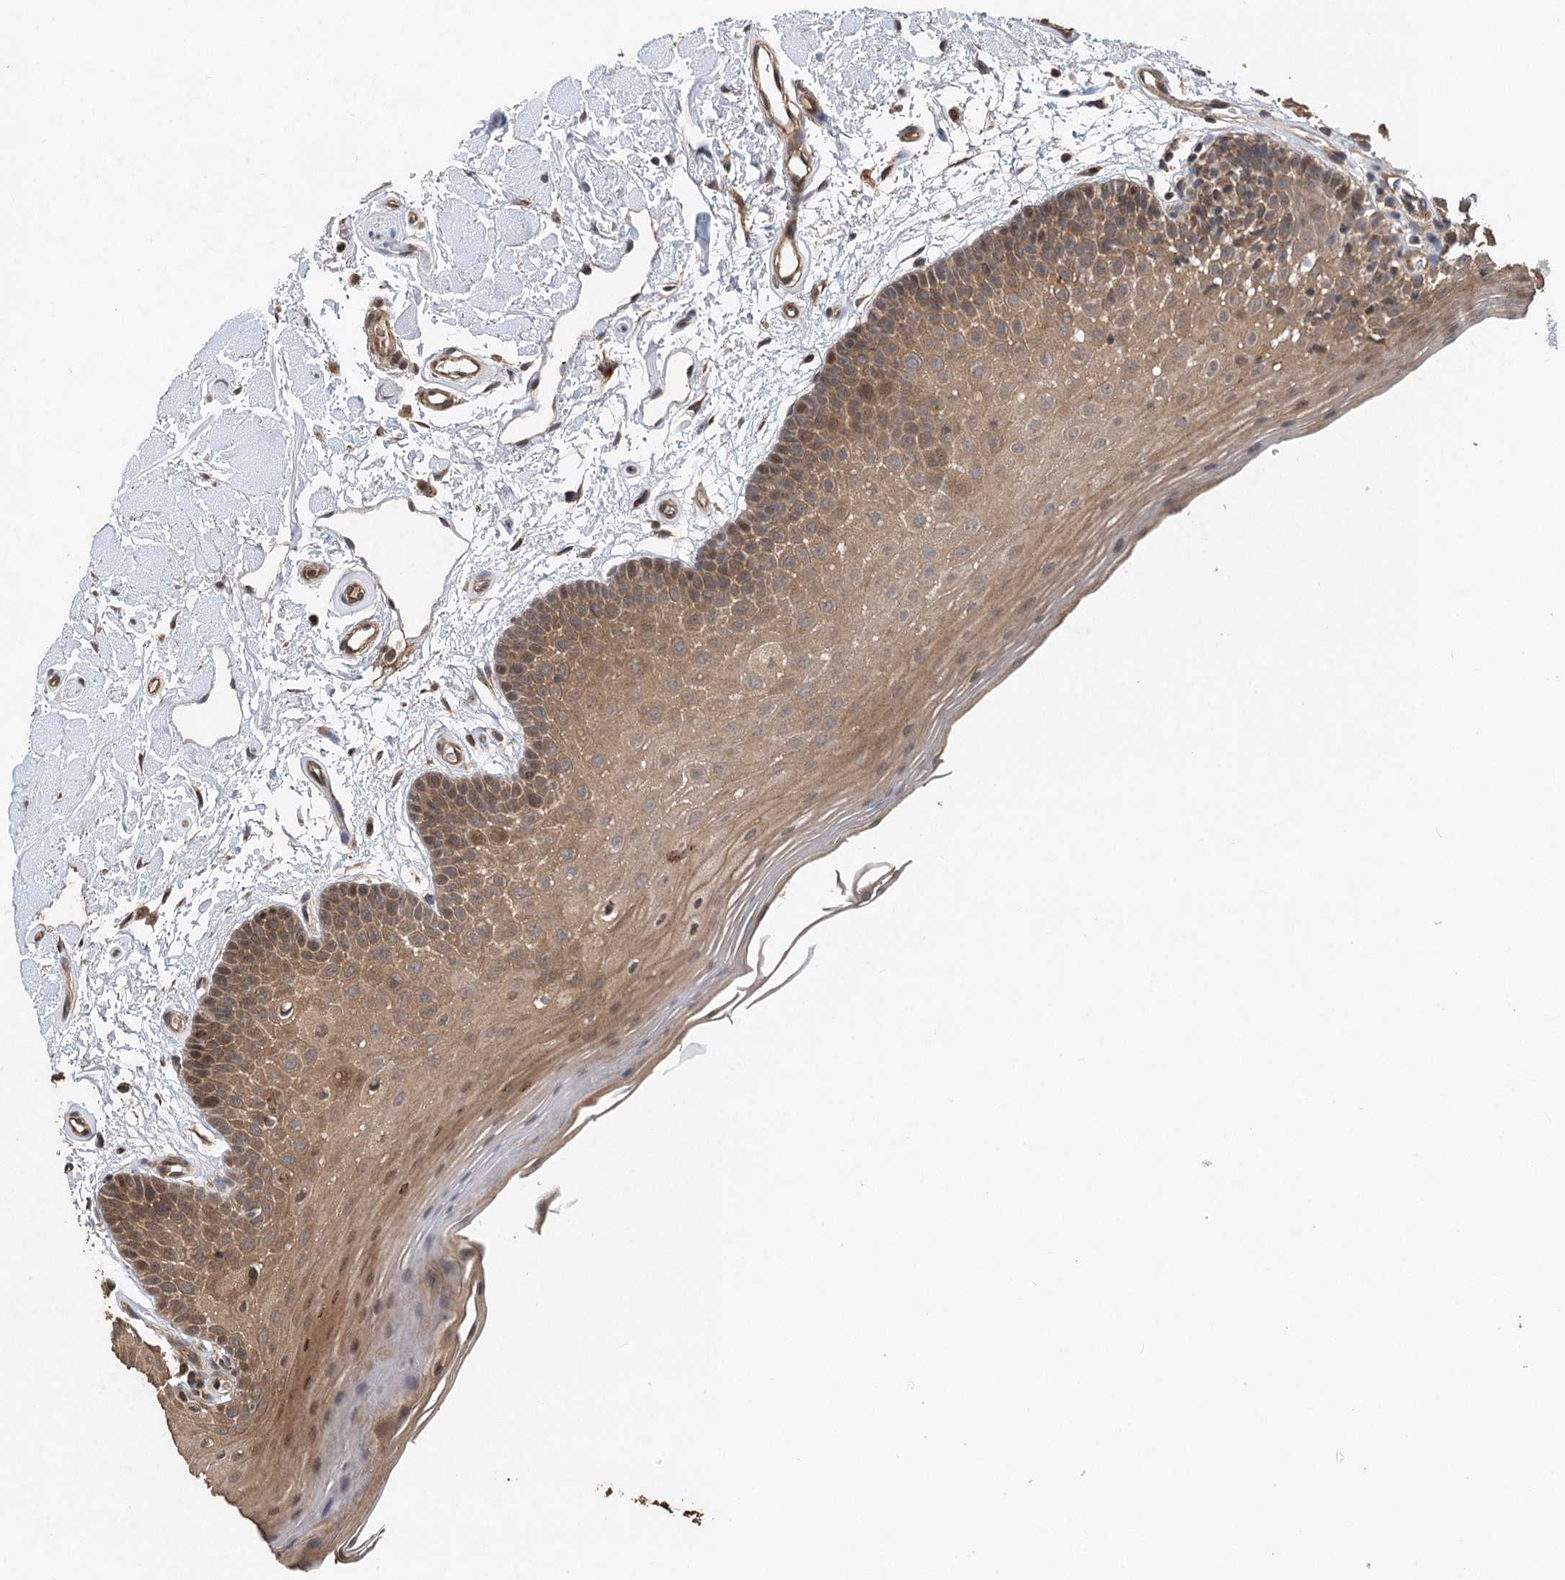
{"staining": {"intensity": "moderate", "quantity": ">75%", "location": "cytoplasmic/membranous"}, "tissue": "oral mucosa", "cell_type": "Squamous epithelial cells", "image_type": "normal", "snomed": [{"axis": "morphology", "description": "Normal tissue, NOS"}, {"axis": "topography", "description": "Oral tissue"}], "caption": "Immunohistochemical staining of benign human oral mucosa reveals moderate cytoplasmic/membranous protein expression in about >75% of squamous epithelial cells. The protein is stained brown, and the nuclei are stained in blue (DAB IHC with brightfield microscopy, high magnification).", "gene": "INSIG2", "patient": {"sex": "male", "age": 62}}